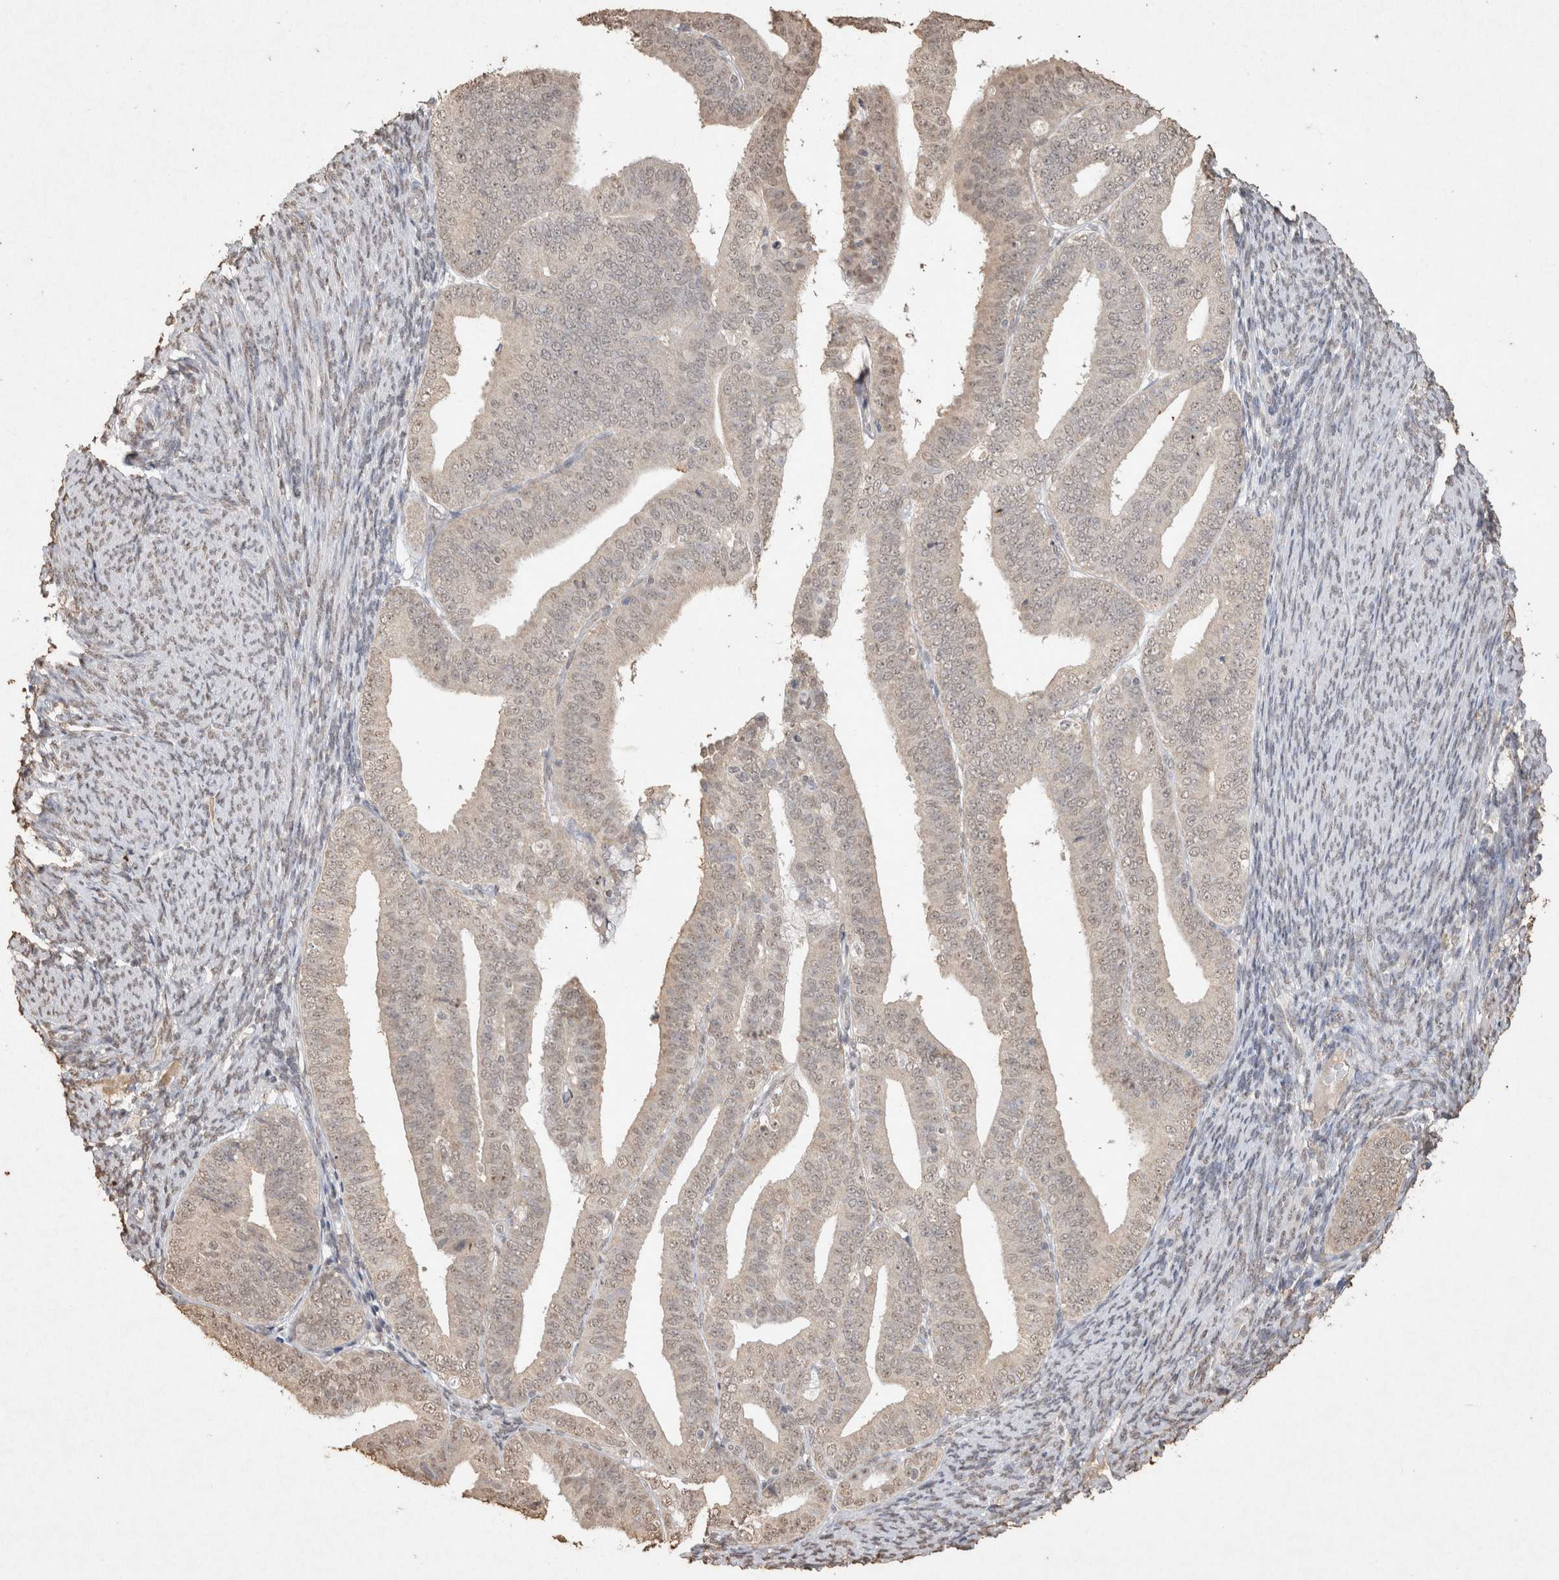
{"staining": {"intensity": "weak", "quantity": "<25%", "location": "nuclear"}, "tissue": "endometrial cancer", "cell_type": "Tumor cells", "image_type": "cancer", "snomed": [{"axis": "morphology", "description": "Adenocarcinoma, NOS"}, {"axis": "topography", "description": "Endometrium"}], "caption": "This is an immunohistochemistry (IHC) photomicrograph of endometrial cancer. There is no expression in tumor cells.", "gene": "MLX", "patient": {"sex": "female", "age": 63}}